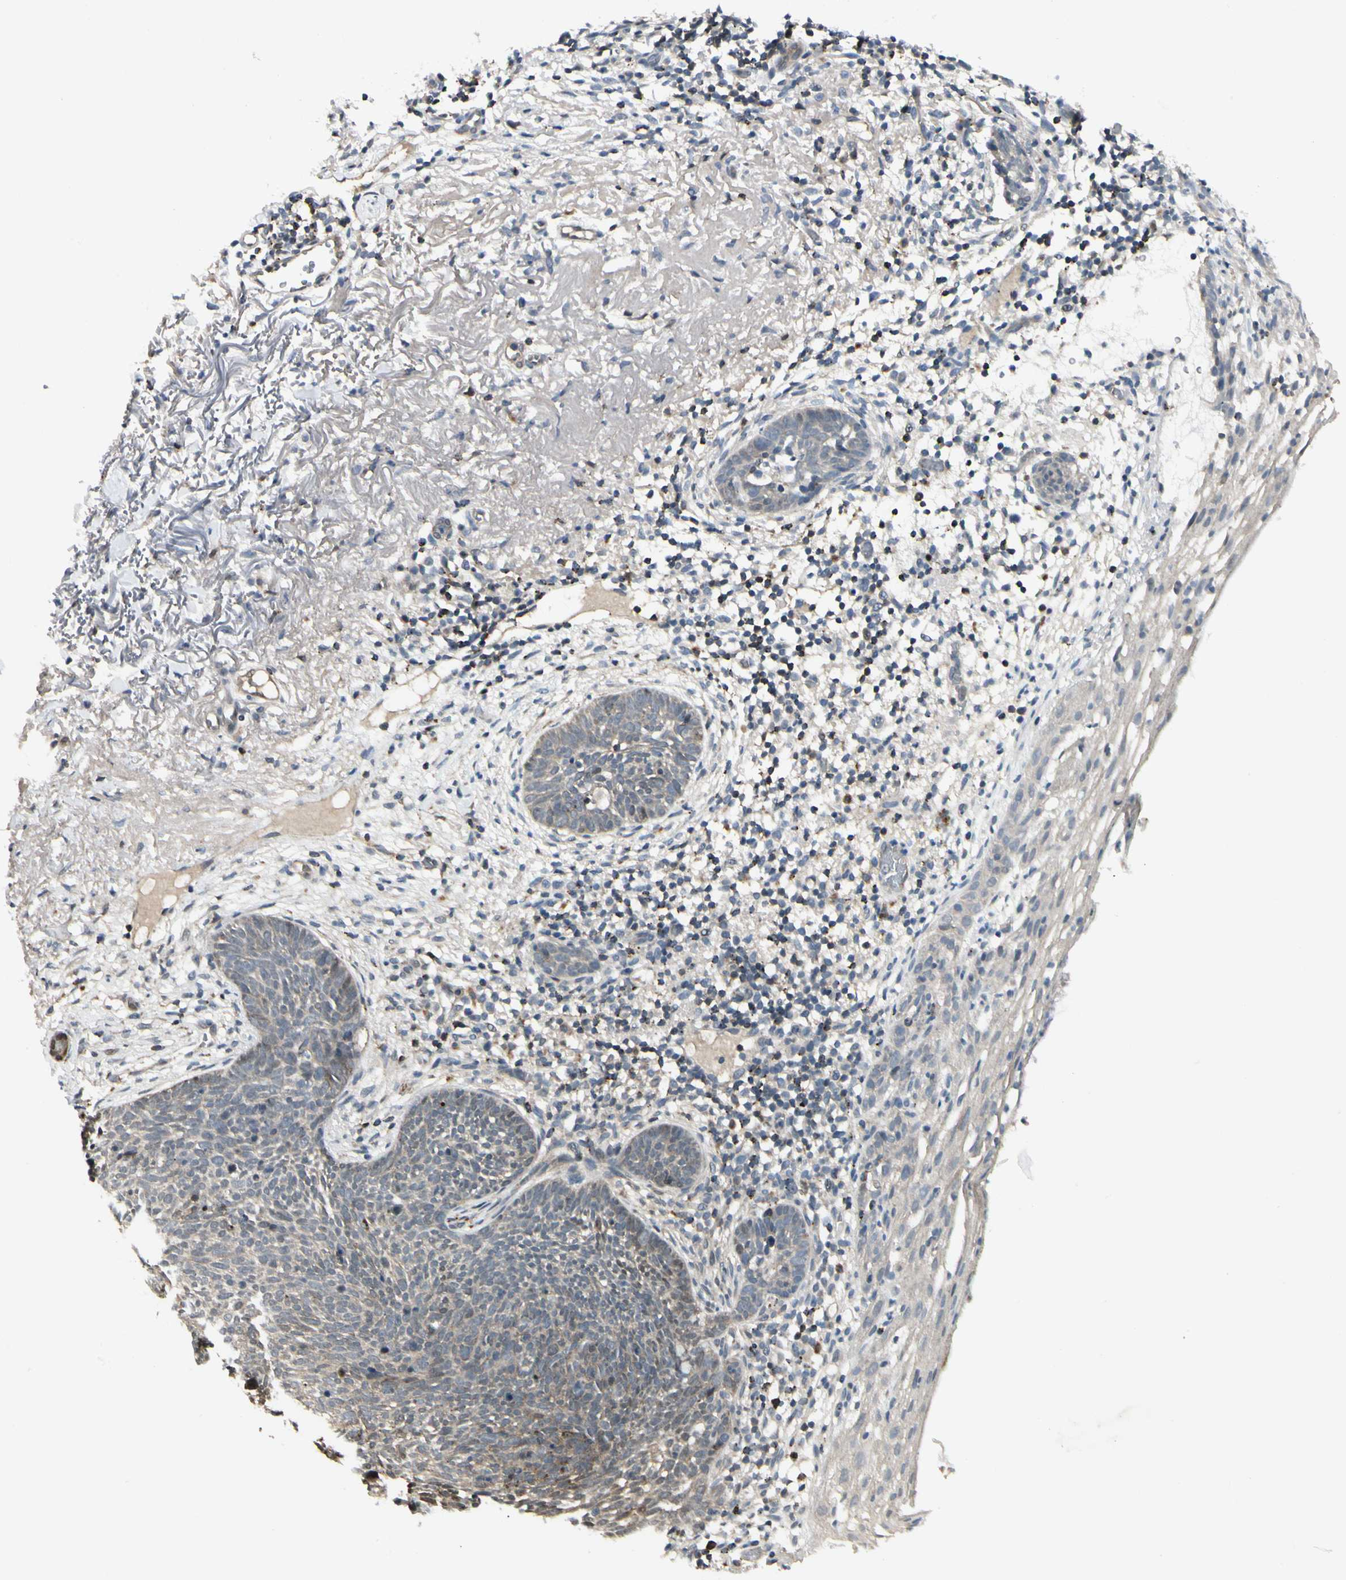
{"staining": {"intensity": "weak", "quantity": "25%-75%", "location": "cytoplasmic/membranous"}, "tissue": "skin cancer", "cell_type": "Tumor cells", "image_type": "cancer", "snomed": [{"axis": "morphology", "description": "Basal cell carcinoma"}, {"axis": "topography", "description": "Skin"}], "caption": "This is an image of IHC staining of skin basal cell carcinoma, which shows weak positivity in the cytoplasmic/membranous of tumor cells.", "gene": "EVC", "patient": {"sex": "female", "age": 70}}